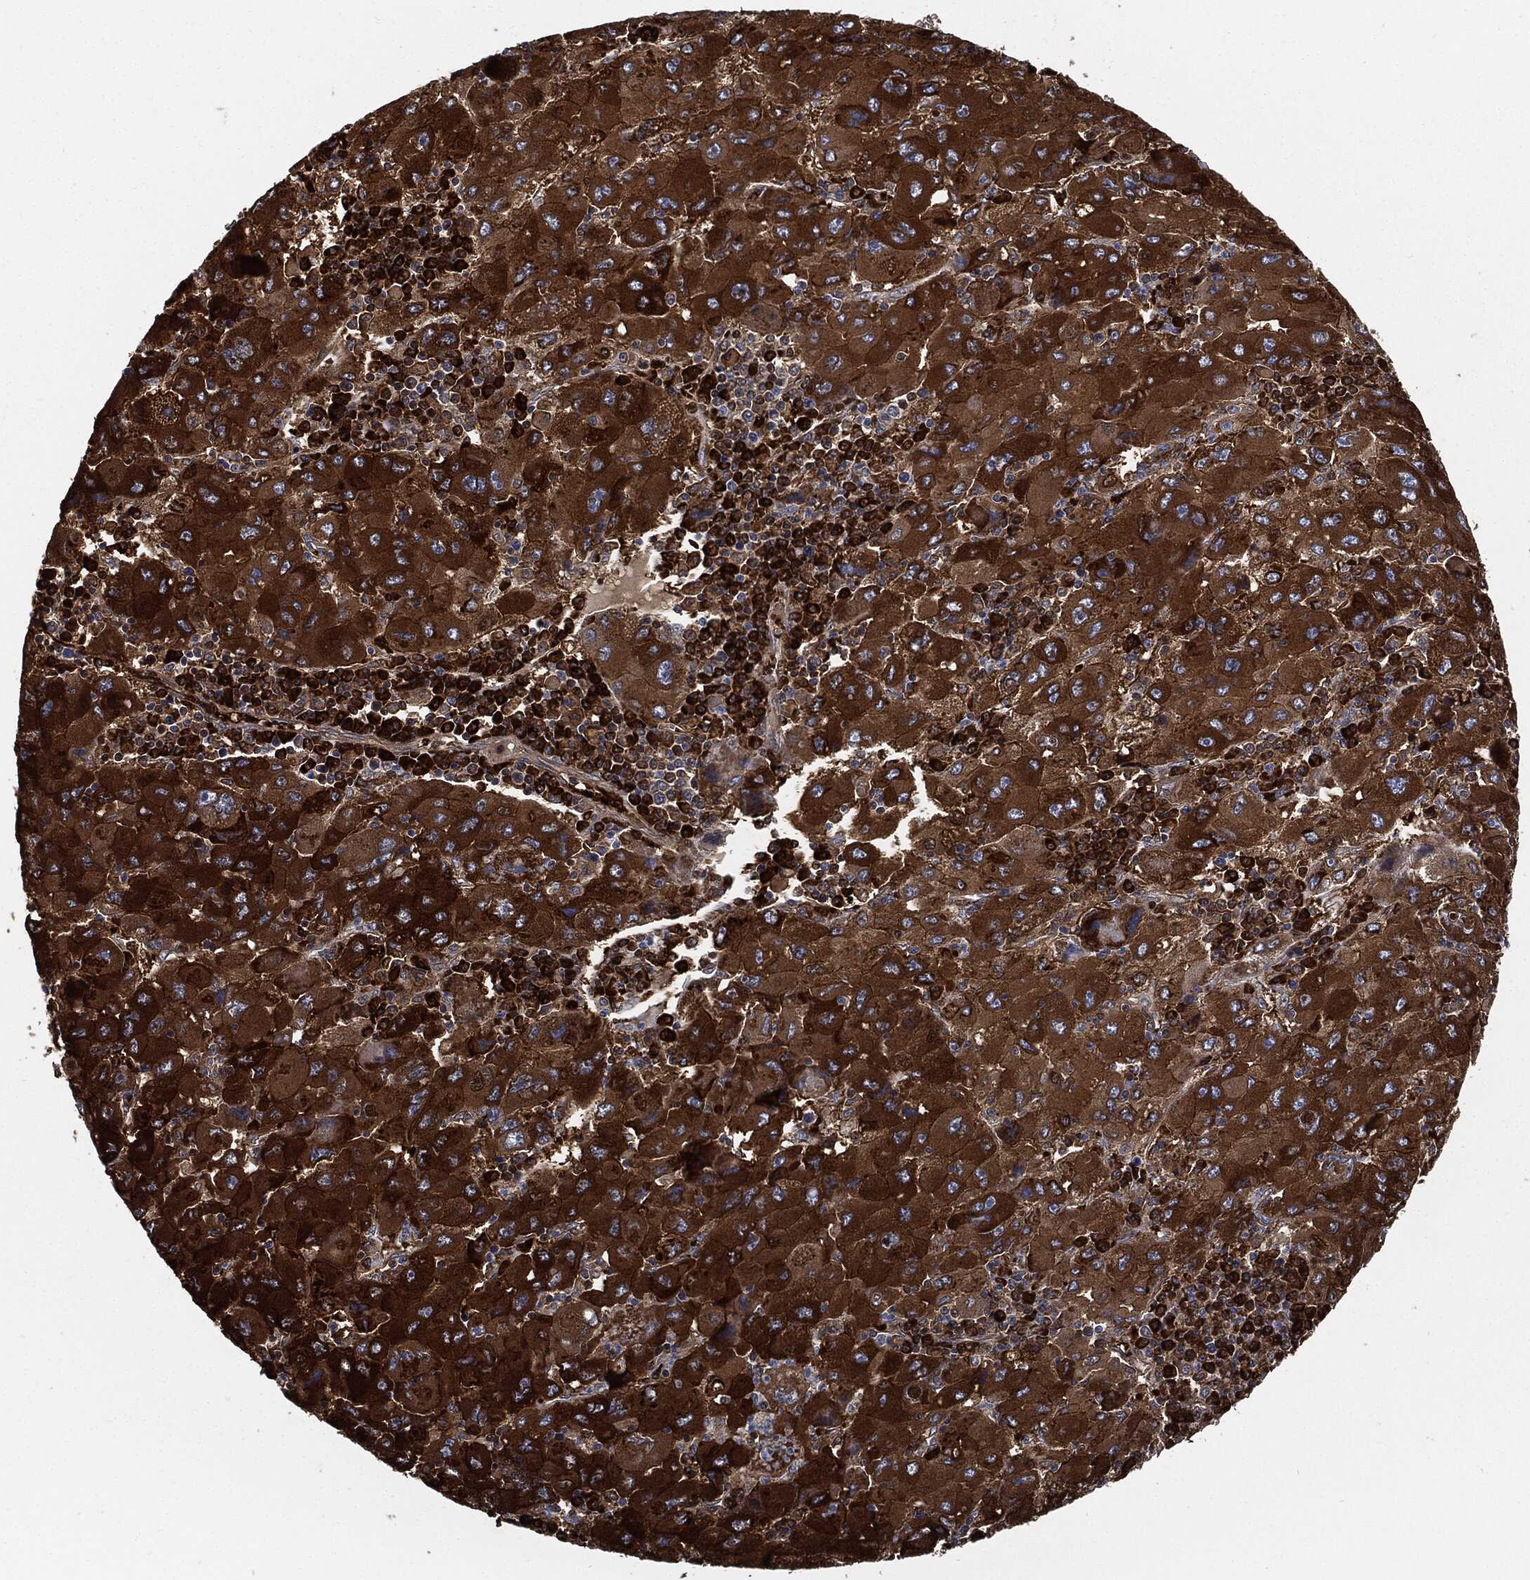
{"staining": {"intensity": "strong", "quantity": ">75%", "location": "cytoplasmic/membranous"}, "tissue": "liver cancer", "cell_type": "Tumor cells", "image_type": "cancer", "snomed": [{"axis": "morphology", "description": "Carcinoma, Hepatocellular, NOS"}, {"axis": "topography", "description": "Liver"}], "caption": "Hepatocellular carcinoma (liver) stained for a protein displays strong cytoplasmic/membranous positivity in tumor cells.", "gene": "PRDX2", "patient": {"sex": "male", "age": 75}}